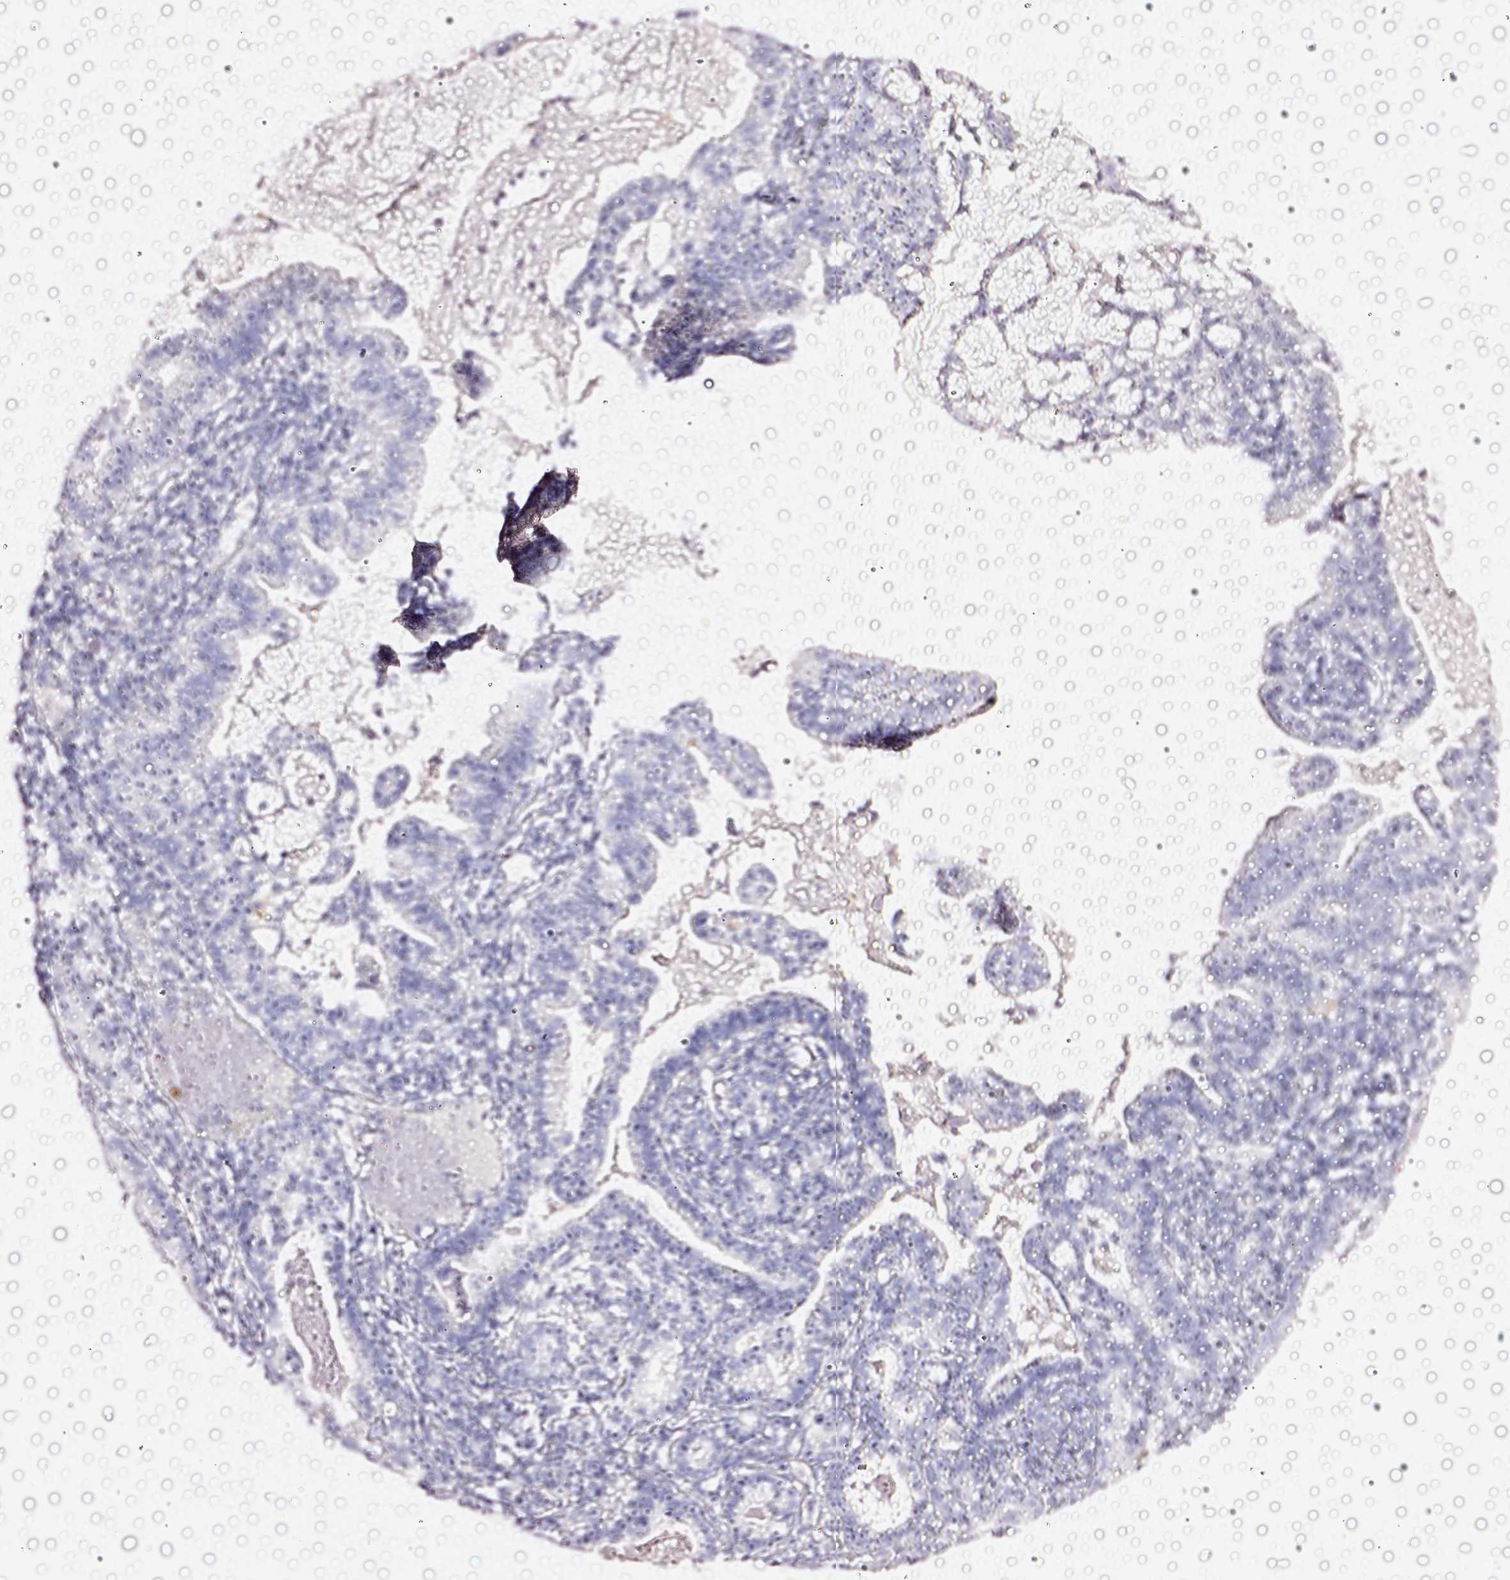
{"staining": {"intensity": "negative", "quantity": "none", "location": "none"}, "tissue": "cervical cancer", "cell_type": "Tumor cells", "image_type": "cancer", "snomed": [{"axis": "morphology", "description": "Adenocarcinoma, NOS"}, {"axis": "topography", "description": "Cervix"}], "caption": "The micrograph exhibits no staining of tumor cells in cervical cancer (adenocarcinoma).", "gene": "CYB561A3", "patient": {"sex": "female", "age": 41}}